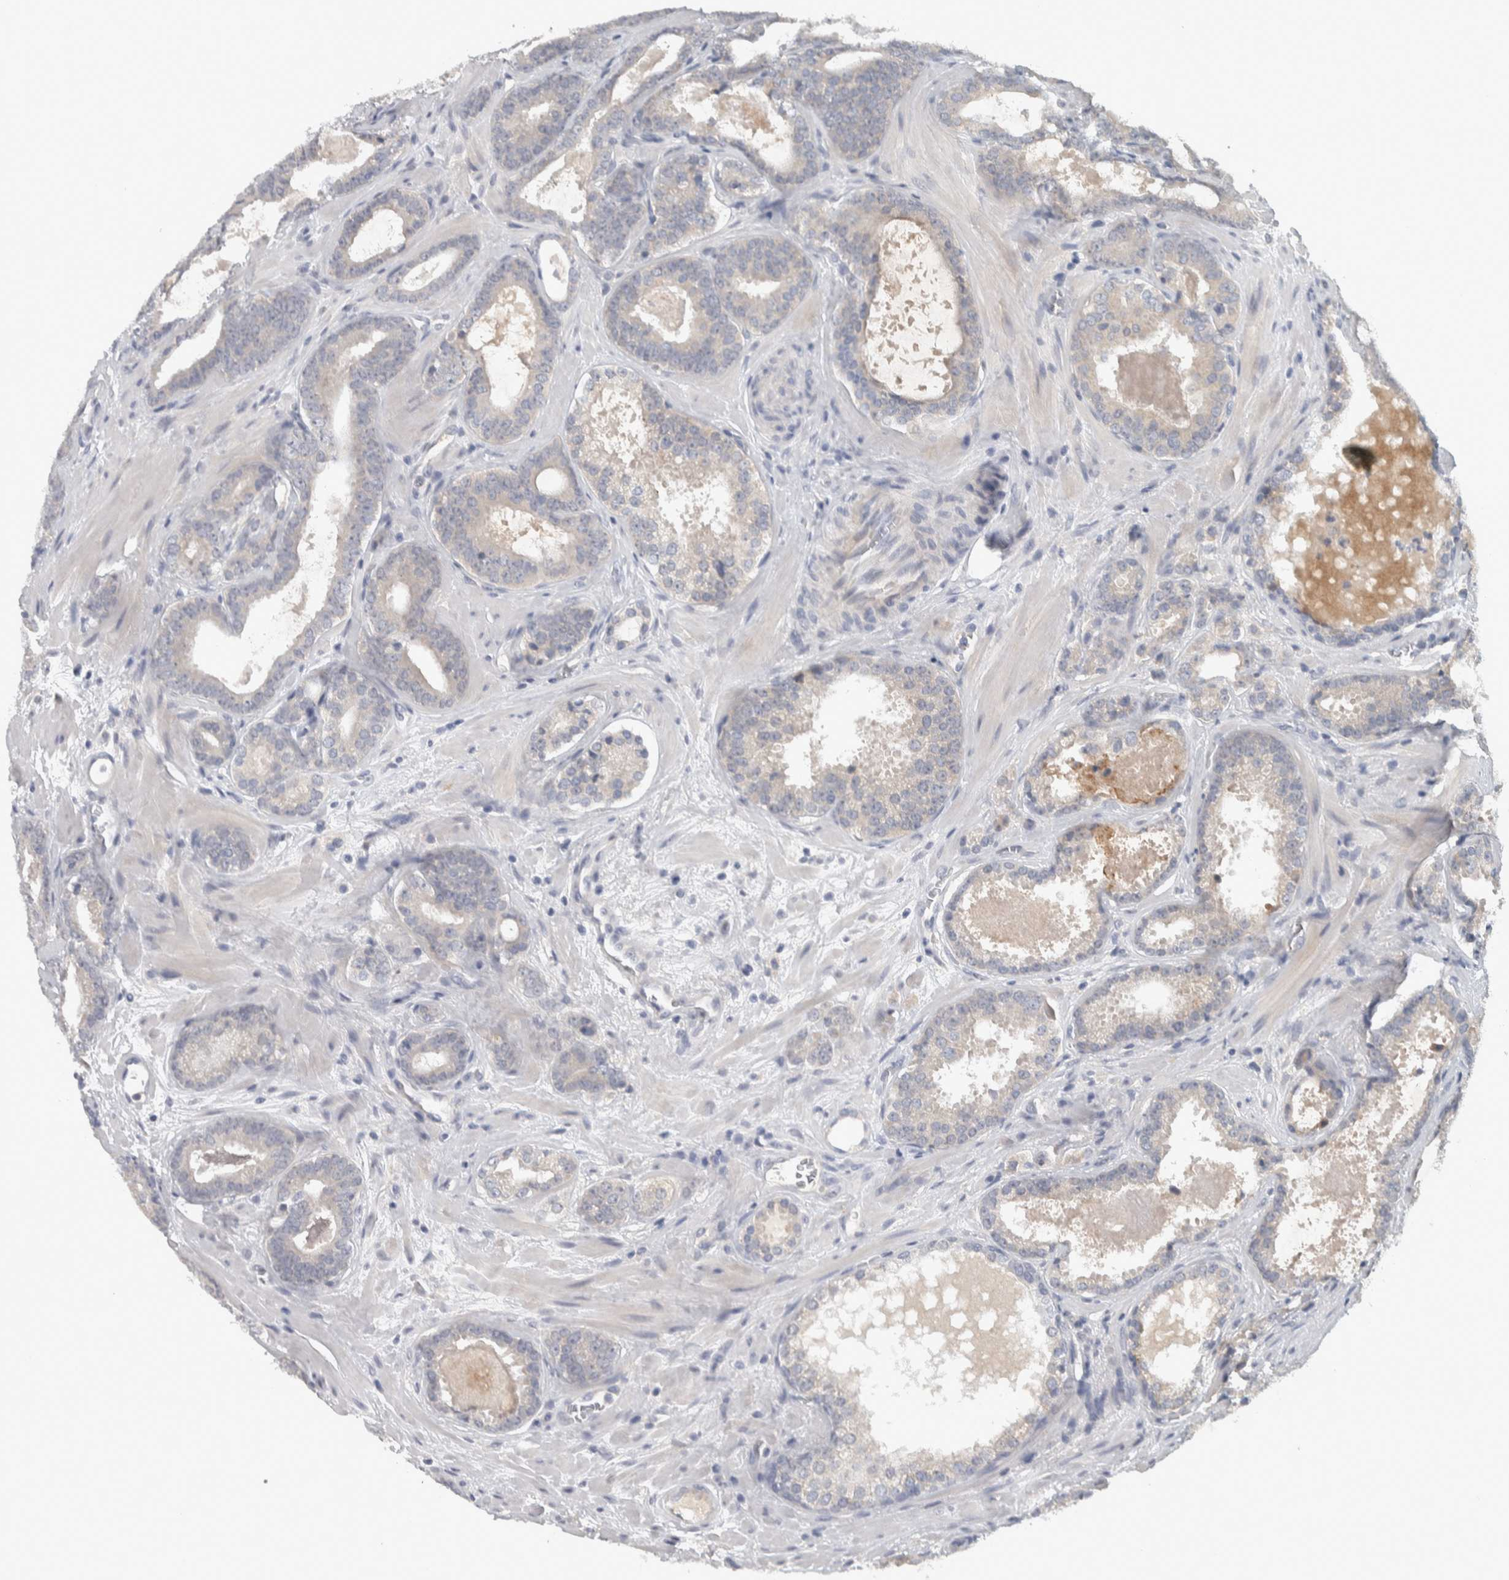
{"staining": {"intensity": "negative", "quantity": "none", "location": "none"}, "tissue": "prostate cancer", "cell_type": "Tumor cells", "image_type": "cancer", "snomed": [{"axis": "morphology", "description": "Adenocarcinoma, High grade"}, {"axis": "topography", "description": "Prostate"}], "caption": "Human prostate high-grade adenocarcinoma stained for a protein using immunohistochemistry demonstrates no staining in tumor cells.", "gene": "ADPRM", "patient": {"sex": "male", "age": 60}}